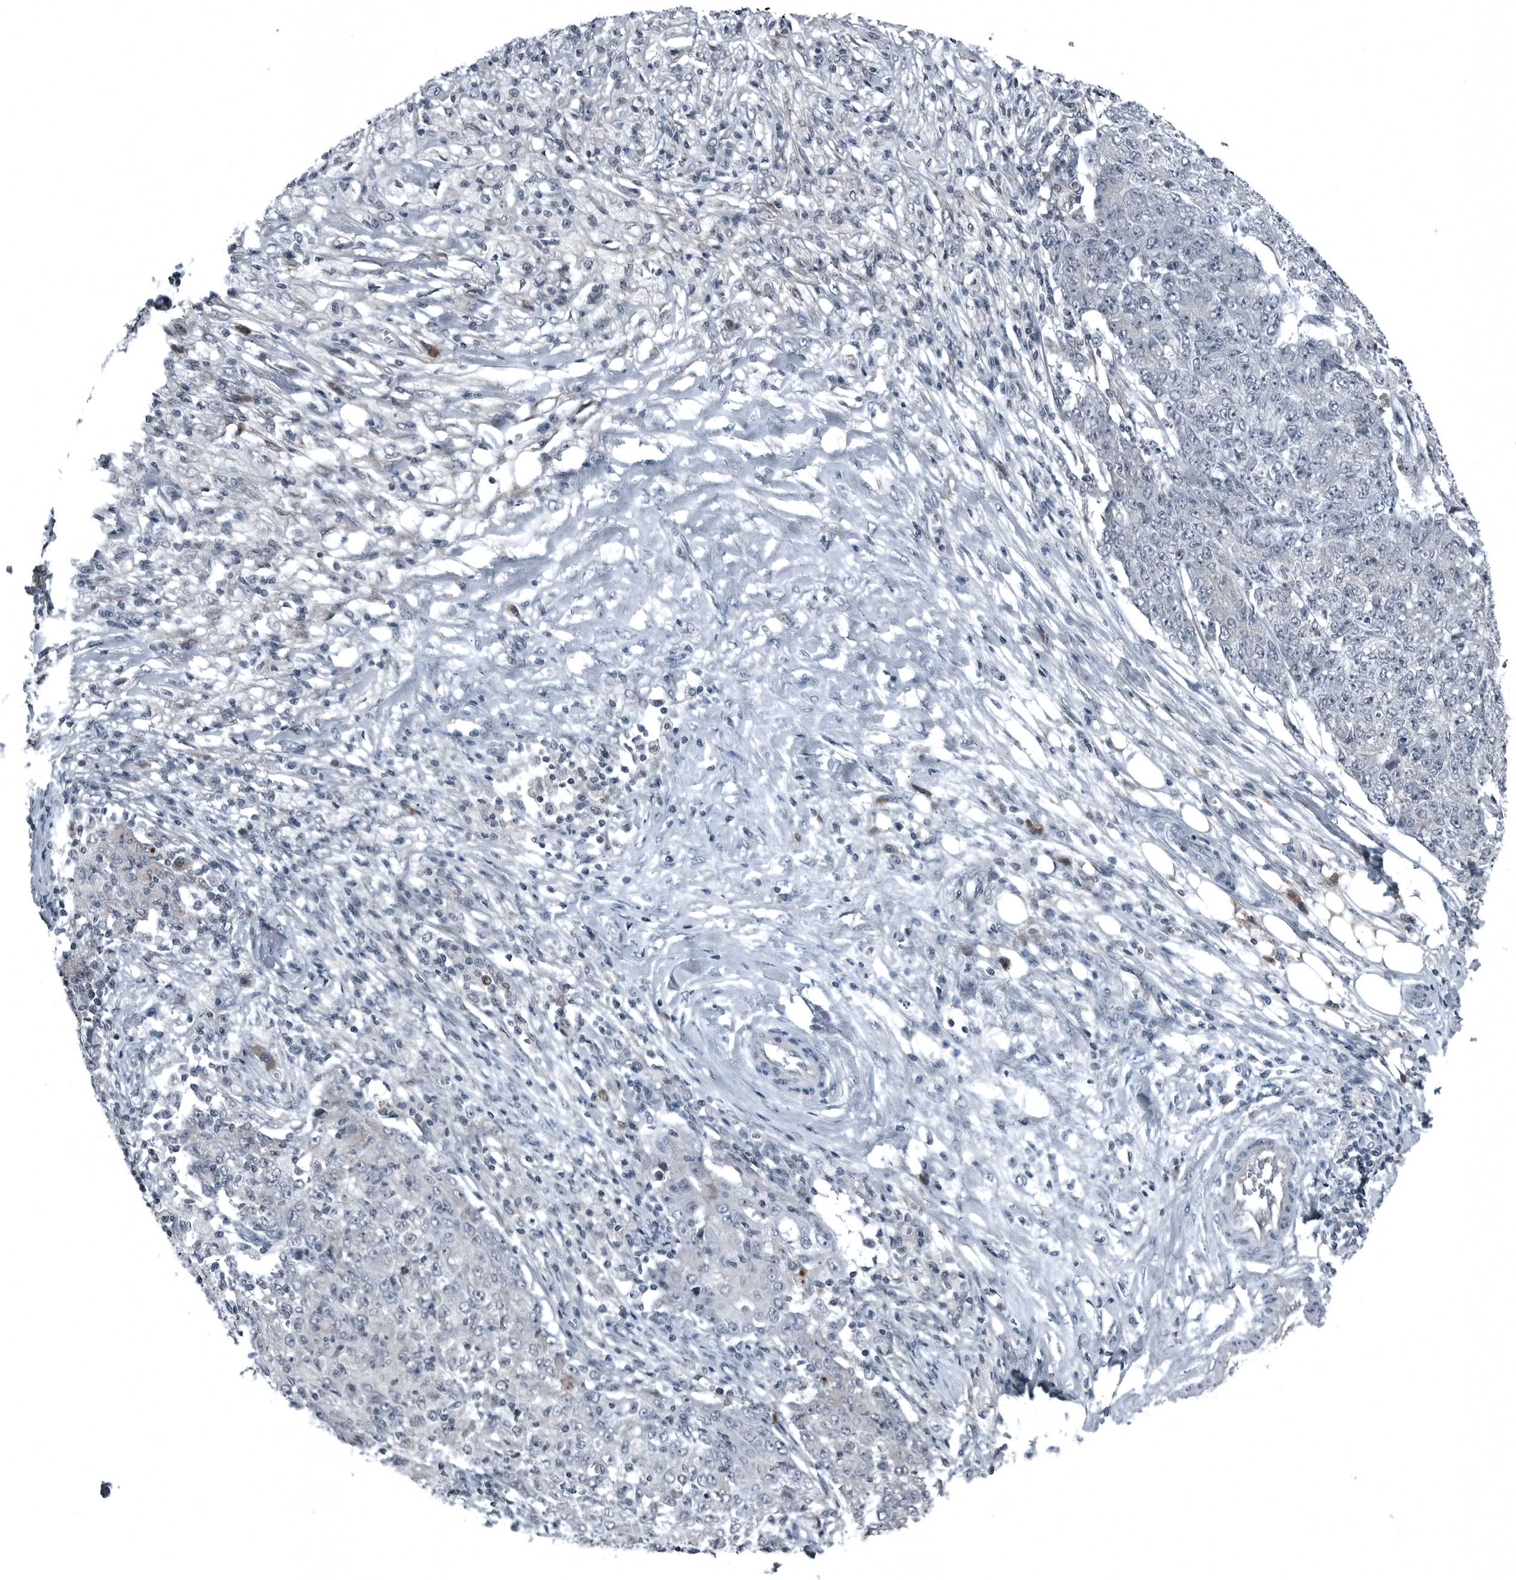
{"staining": {"intensity": "negative", "quantity": "none", "location": "none"}, "tissue": "ovarian cancer", "cell_type": "Tumor cells", "image_type": "cancer", "snomed": [{"axis": "morphology", "description": "Carcinoma, endometroid"}, {"axis": "topography", "description": "Ovary"}], "caption": "Immunohistochemical staining of ovarian endometroid carcinoma shows no significant positivity in tumor cells.", "gene": "GAK", "patient": {"sex": "female", "age": 42}}